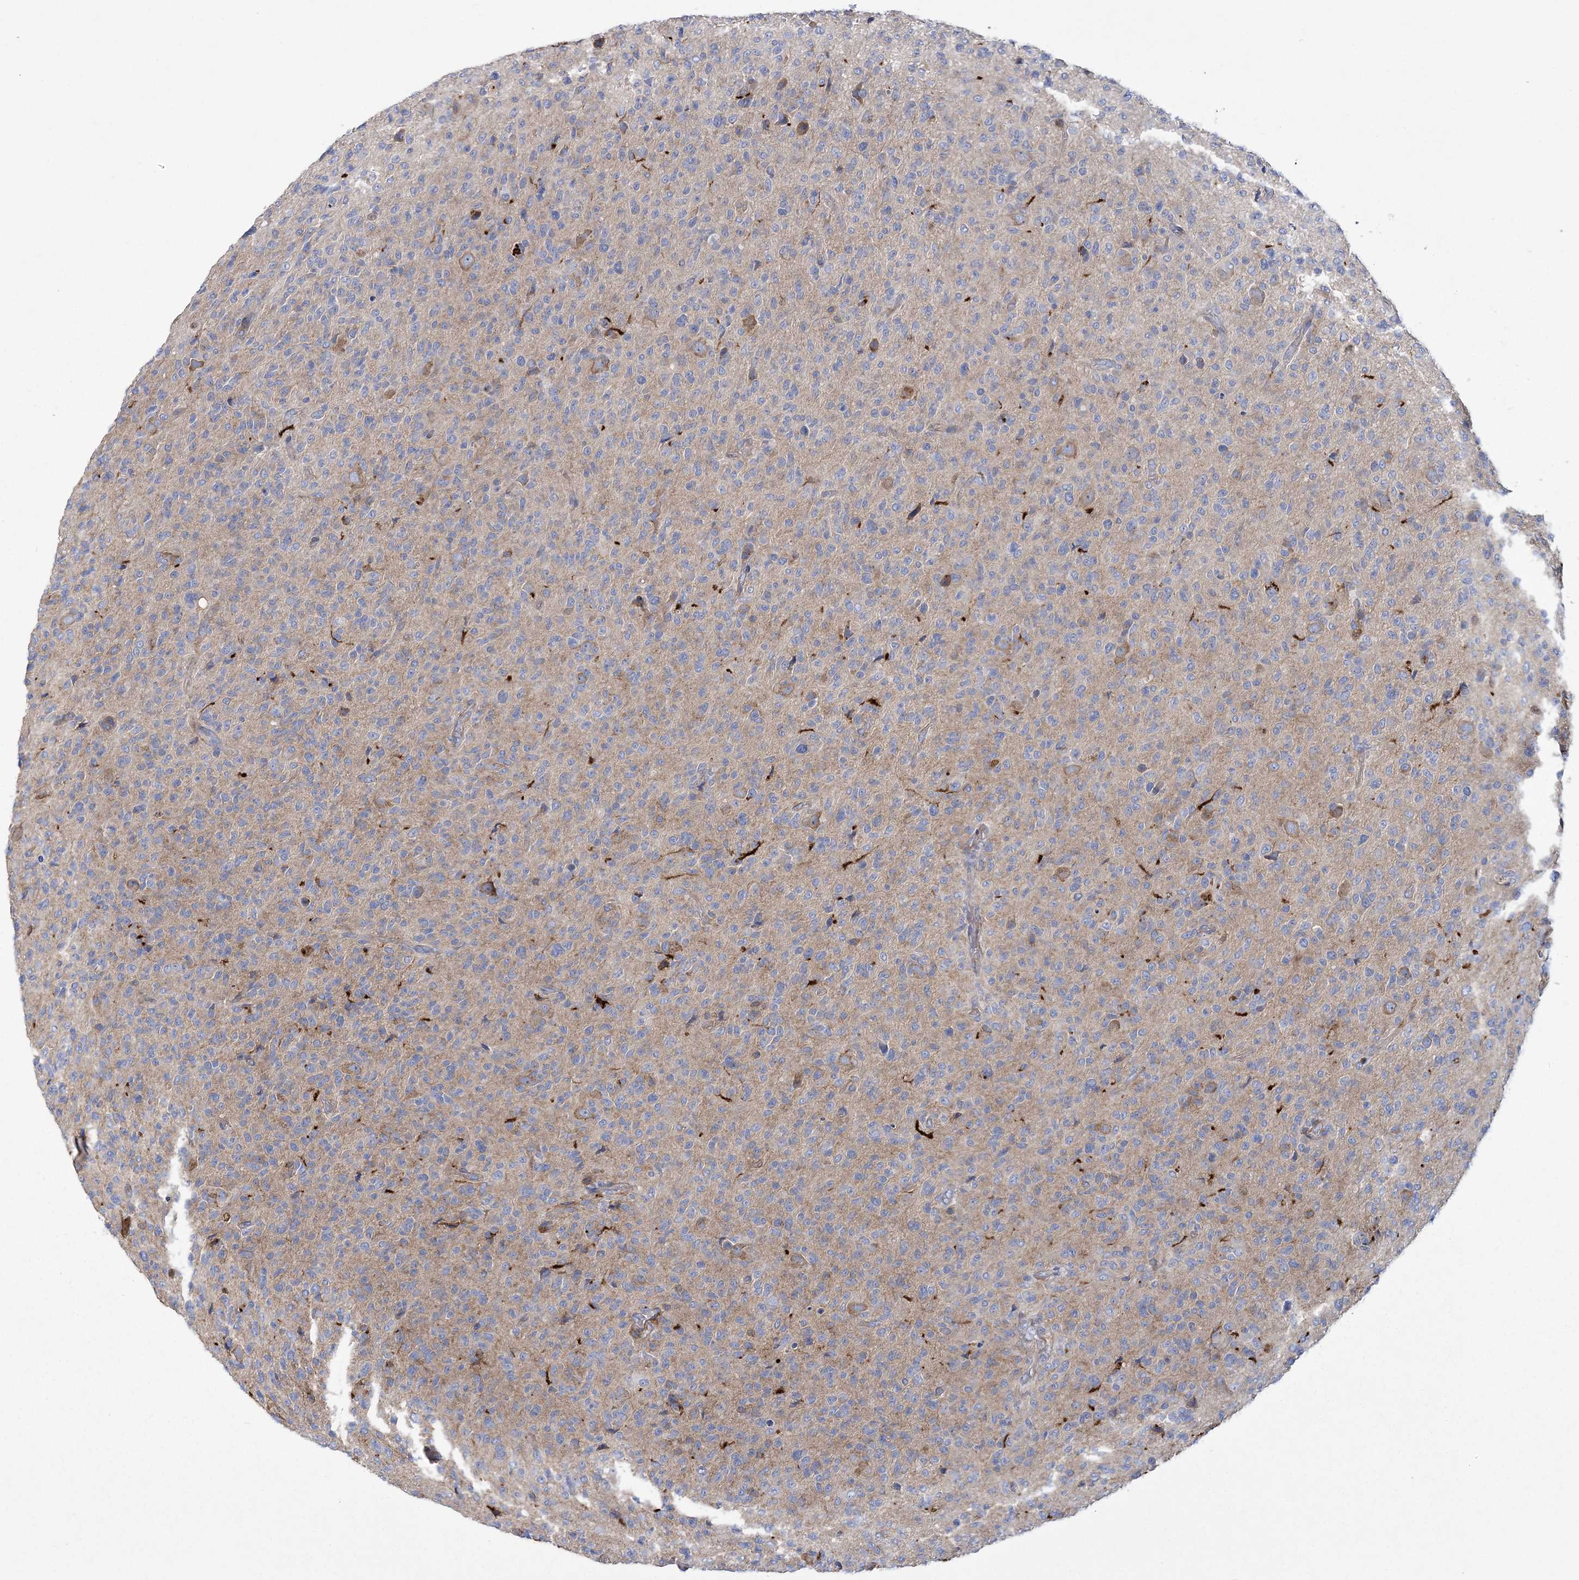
{"staining": {"intensity": "negative", "quantity": "none", "location": "none"}, "tissue": "glioma", "cell_type": "Tumor cells", "image_type": "cancer", "snomed": [{"axis": "morphology", "description": "Glioma, malignant, High grade"}, {"axis": "topography", "description": "Brain"}], "caption": "This is an IHC histopathology image of human high-grade glioma (malignant). There is no positivity in tumor cells.", "gene": "ARSJ", "patient": {"sex": "female", "age": 57}}